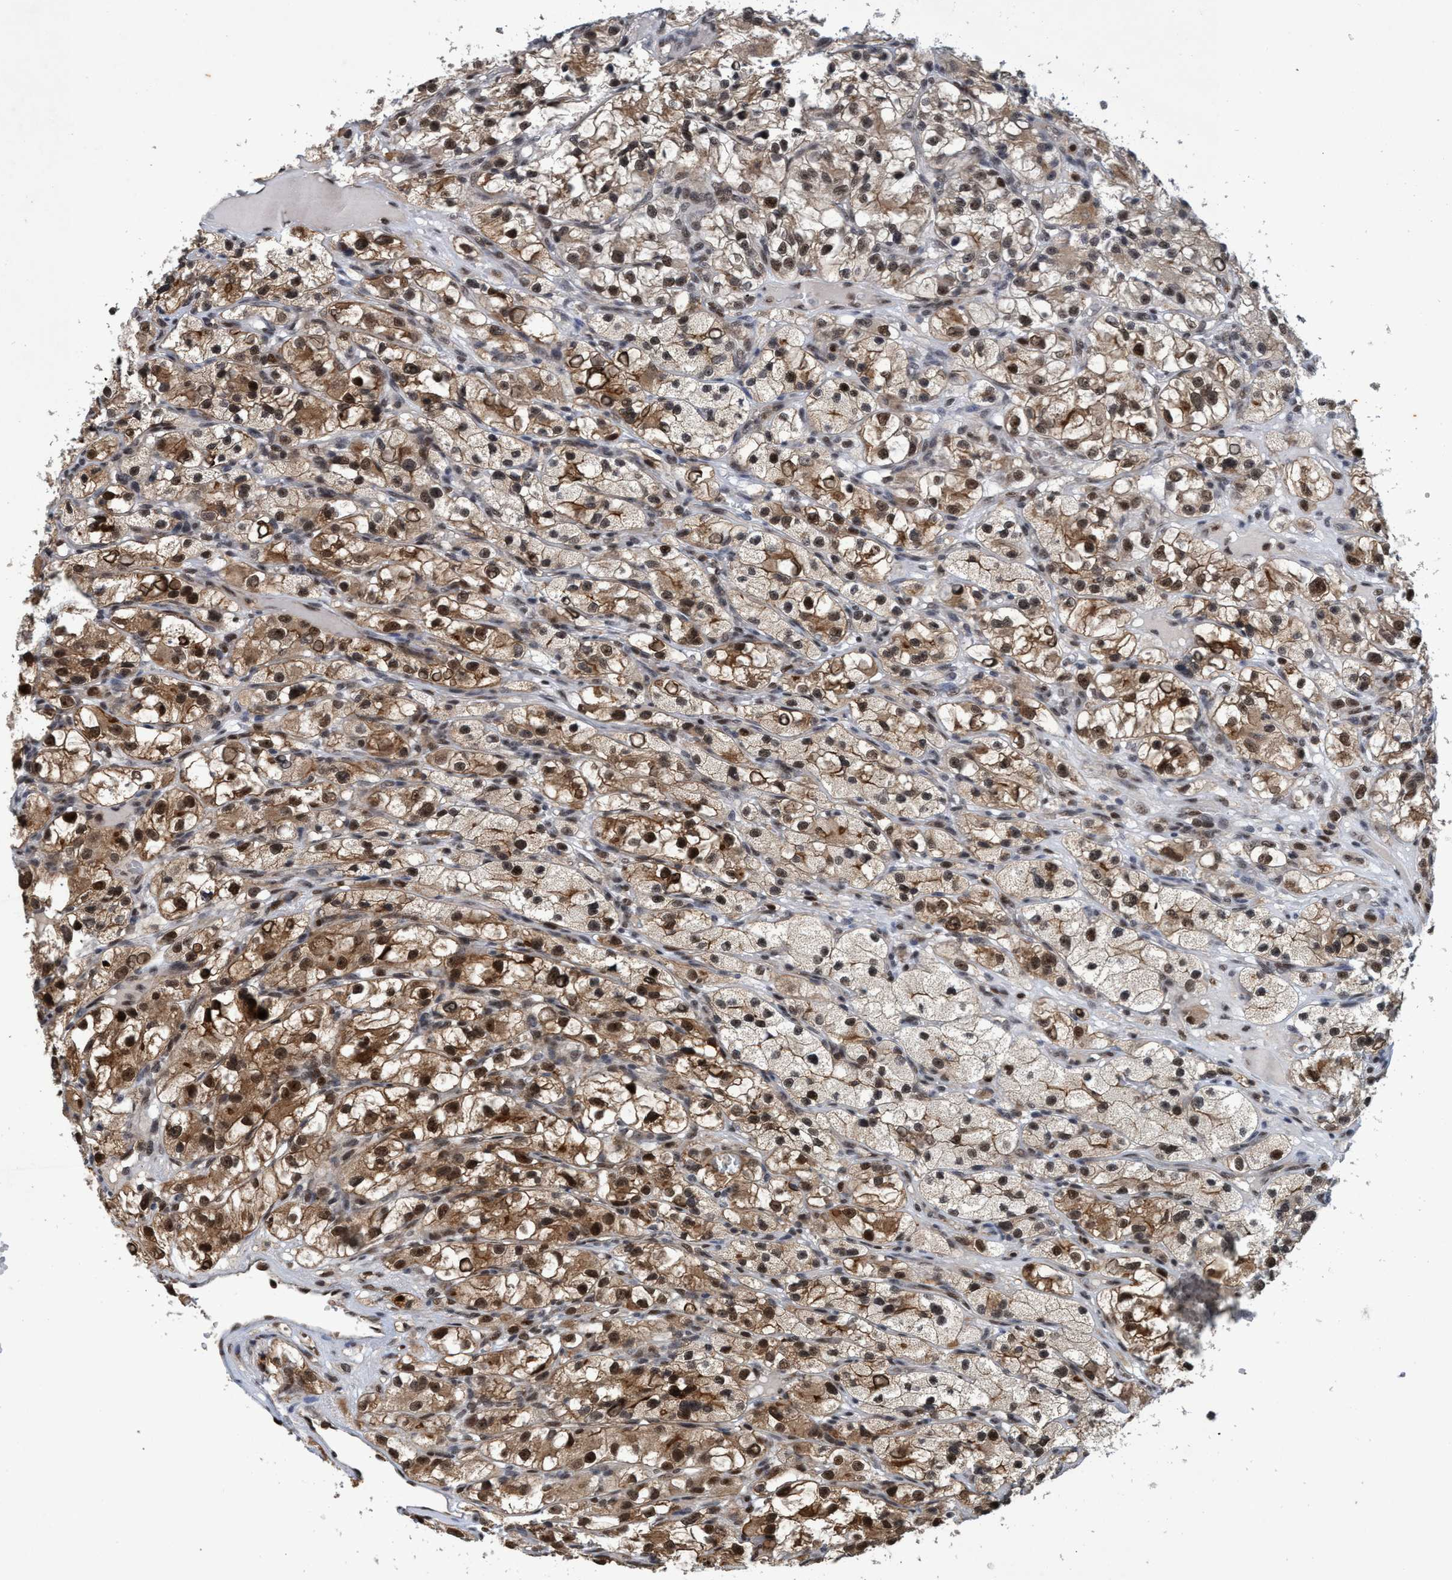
{"staining": {"intensity": "strong", "quantity": ">75%", "location": "cytoplasmic/membranous,nuclear"}, "tissue": "renal cancer", "cell_type": "Tumor cells", "image_type": "cancer", "snomed": [{"axis": "morphology", "description": "Adenocarcinoma, NOS"}, {"axis": "topography", "description": "Kidney"}], "caption": "Tumor cells show high levels of strong cytoplasmic/membranous and nuclear staining in about >75% of cells in human adenocarcinoma (renal). The staining was performed using DAB, with brown indicating positive protein expression. Nuclei are stained blue with hematoxylin.", "gene": "GTF2F1", "patient": {"sex": "female", "age": 57}}